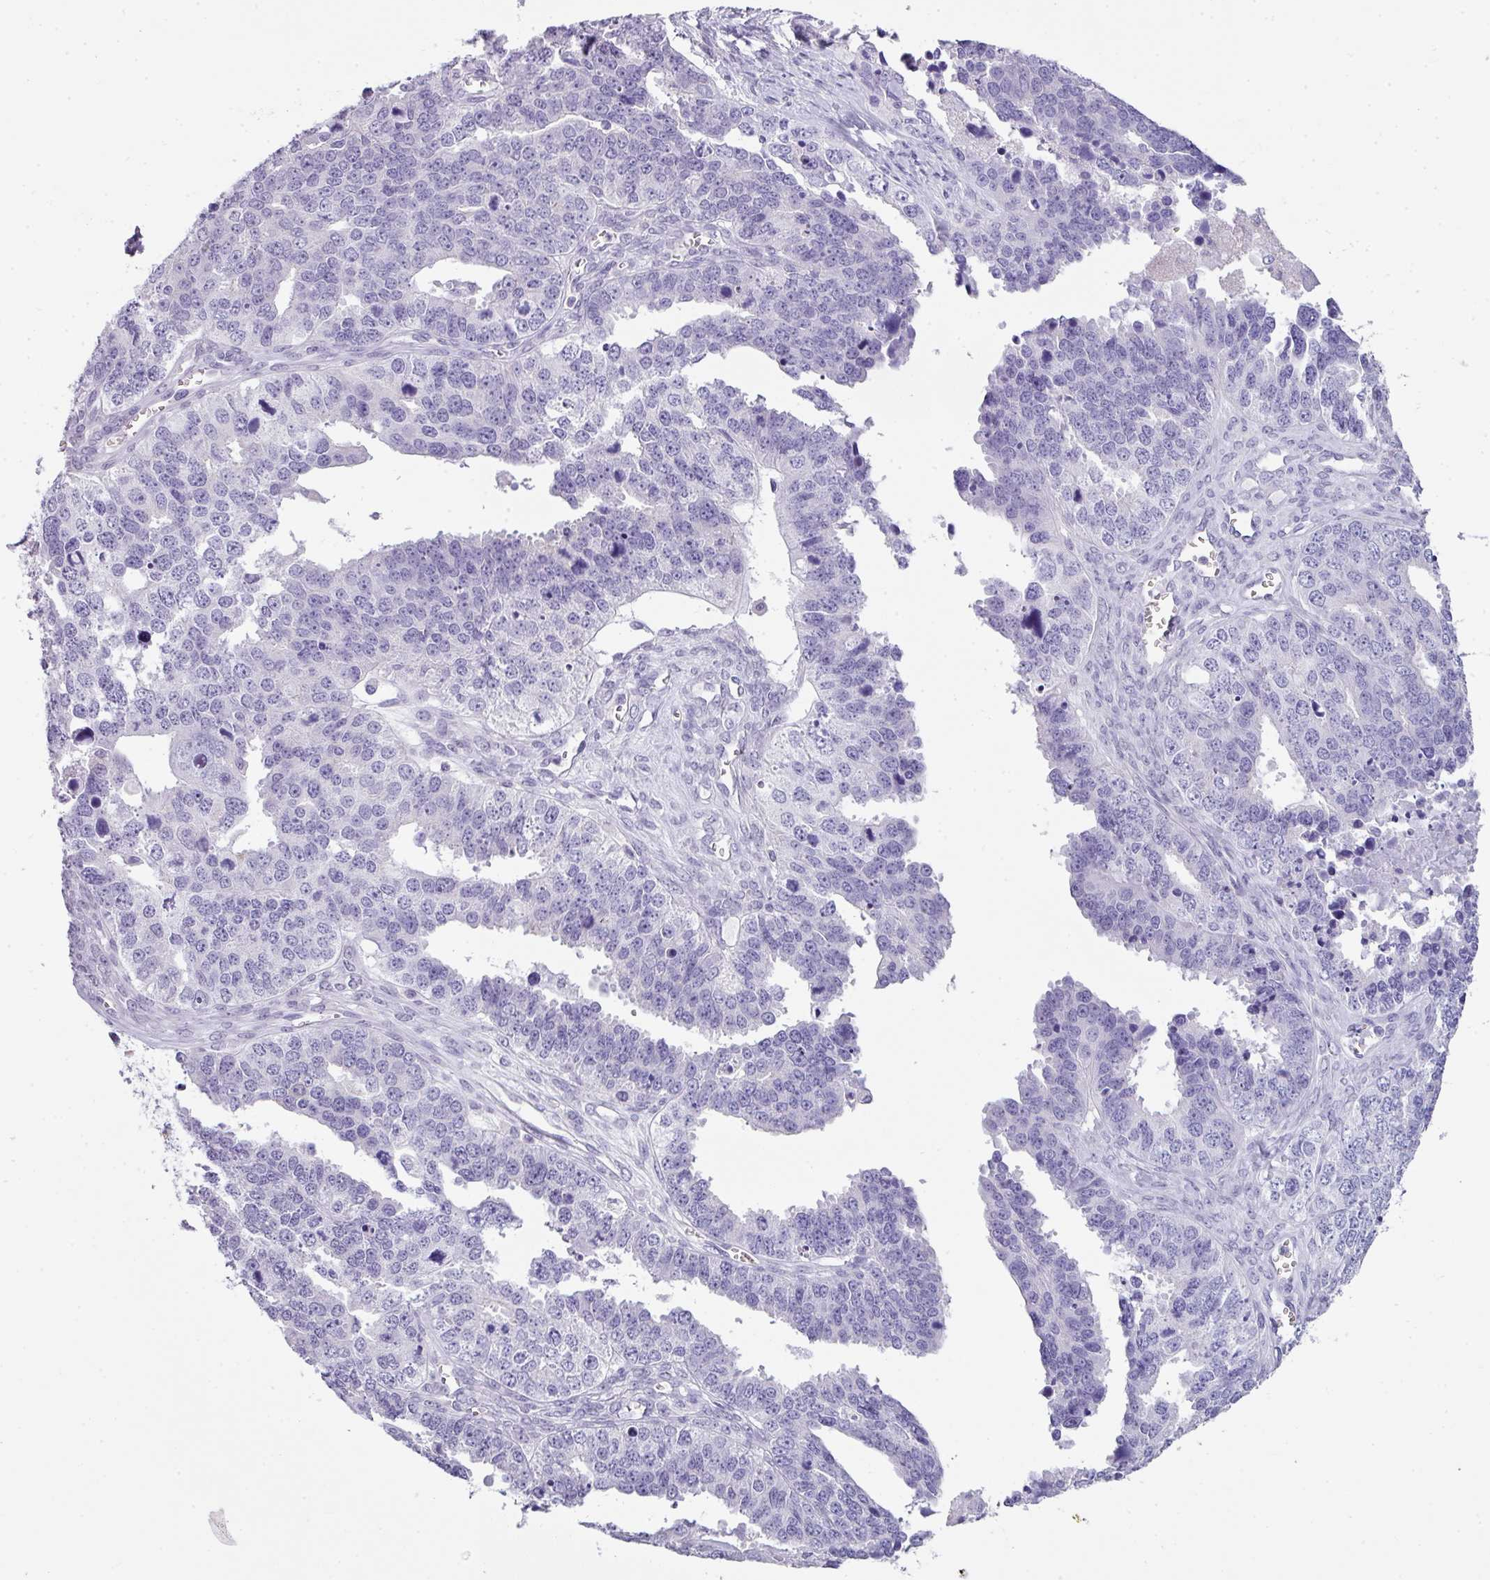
{"staining": {"intensity": "negative", "quantity": "none", "location": "none"}, "tissue": "ovarian cancer", "cell_type": "Tumor cells", "image_type": "cancer", "snomed": [{"axis": "morphology", "description": "Cystadenocarcinoma, serous, NOS"}, {"axis": "topography", "description": "Ovary"}], "caption": "The IHC image has no significant positivity in tumor cells of ovarian cancer tissue.", "gene": "STAT5A", "patient": {"sex": "female", "age": 76}}